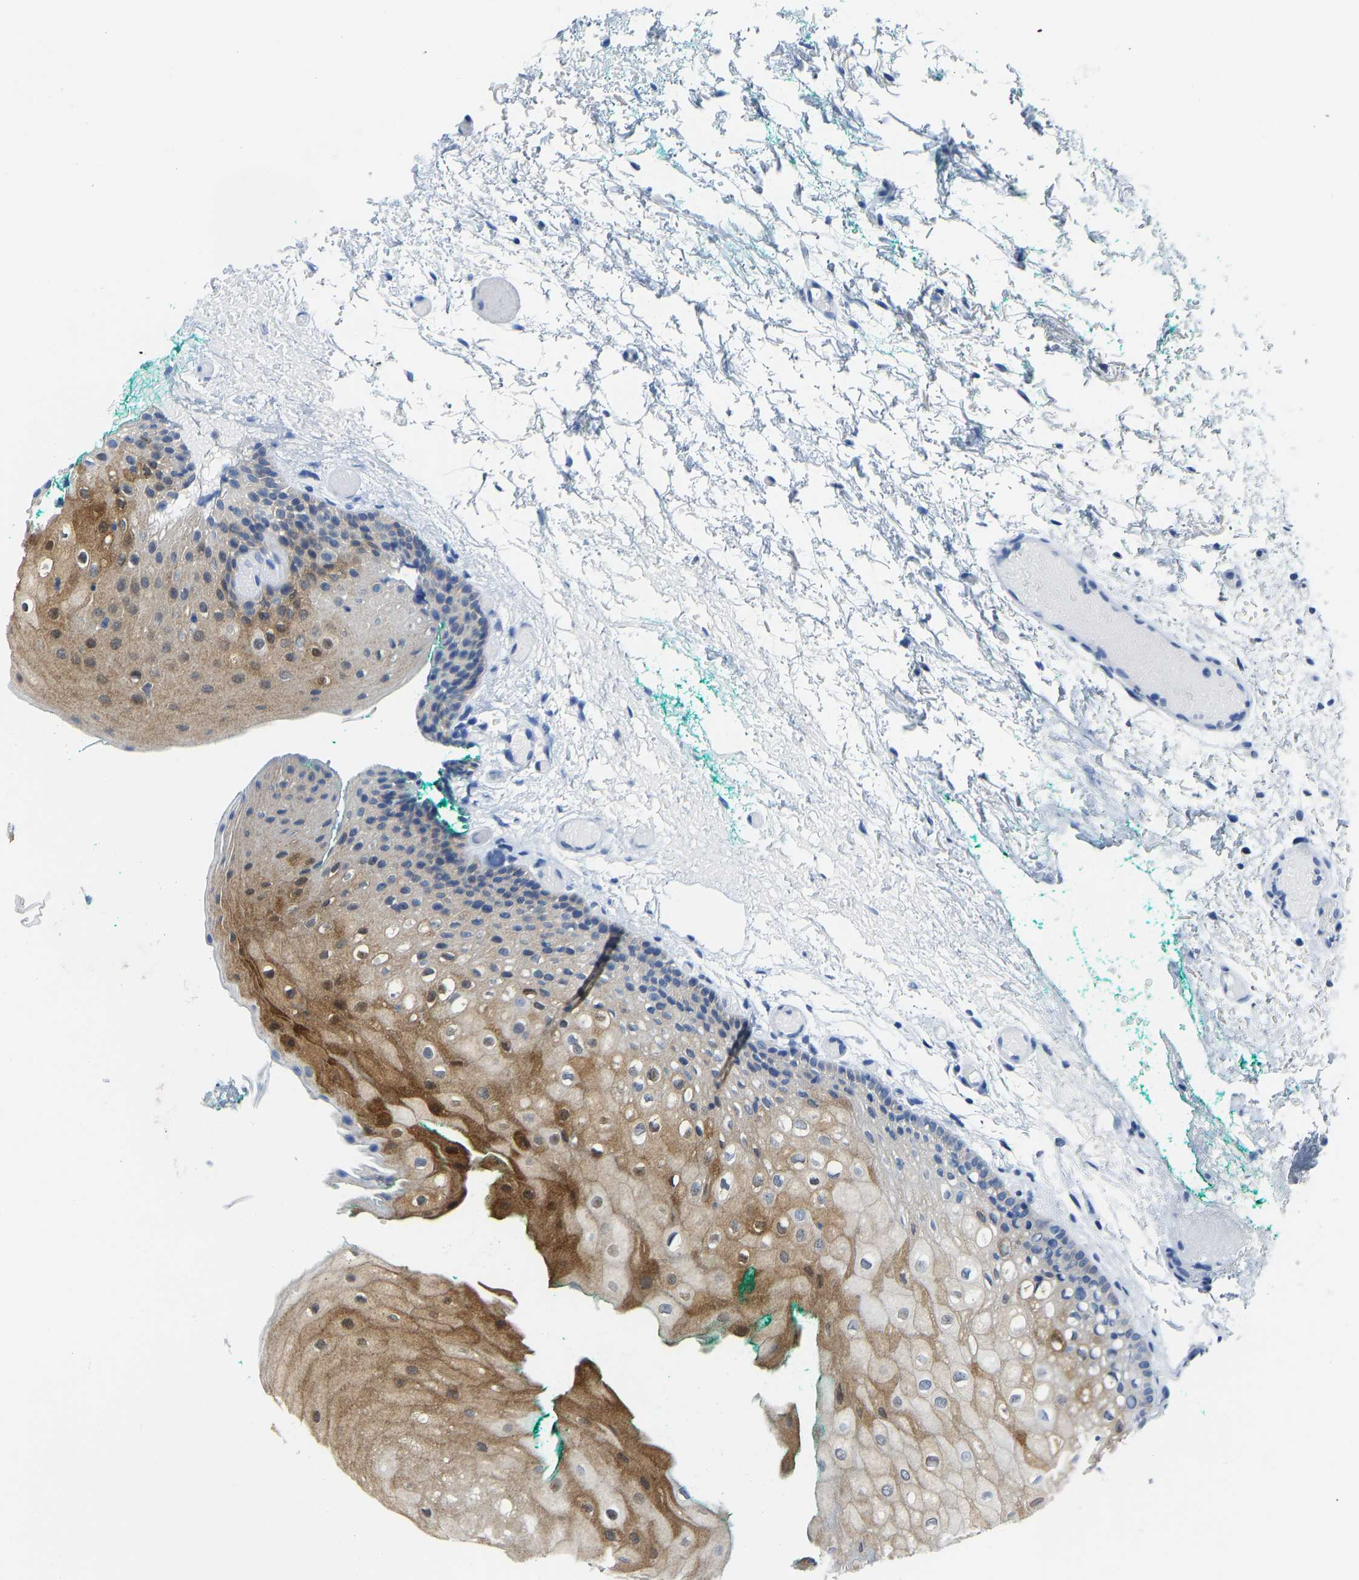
{"staining": {"intensity": "moderate", "quantity": "25%-75%", "location": "cytoplasmic/membranous,nuclear"}, "tissue": "oral mucosa", "cell_type": "Squamous epithelial cells", "image_type": "normal", "snomed": [{"axis": "morphology", "description": "Normal tissue, NOS"}, {"axis": "morphology", "description": "Squamous cell carcinoma, NOS"}, {"axis": "topography", "description": "Oral tissue"}, {"axis": "topography", "description": "Salivary gland"}, {"axis": "topography", "description": "Head-Neck"}], "caption": "Moderate cytoplasmic/membranous,nuclear positivity is seen in approximately 25%-75% of squamous epithelial cells in benign oral mucosa.", "gene": "SERPINB3", "patient": {"sex": "female", "age": 62}}